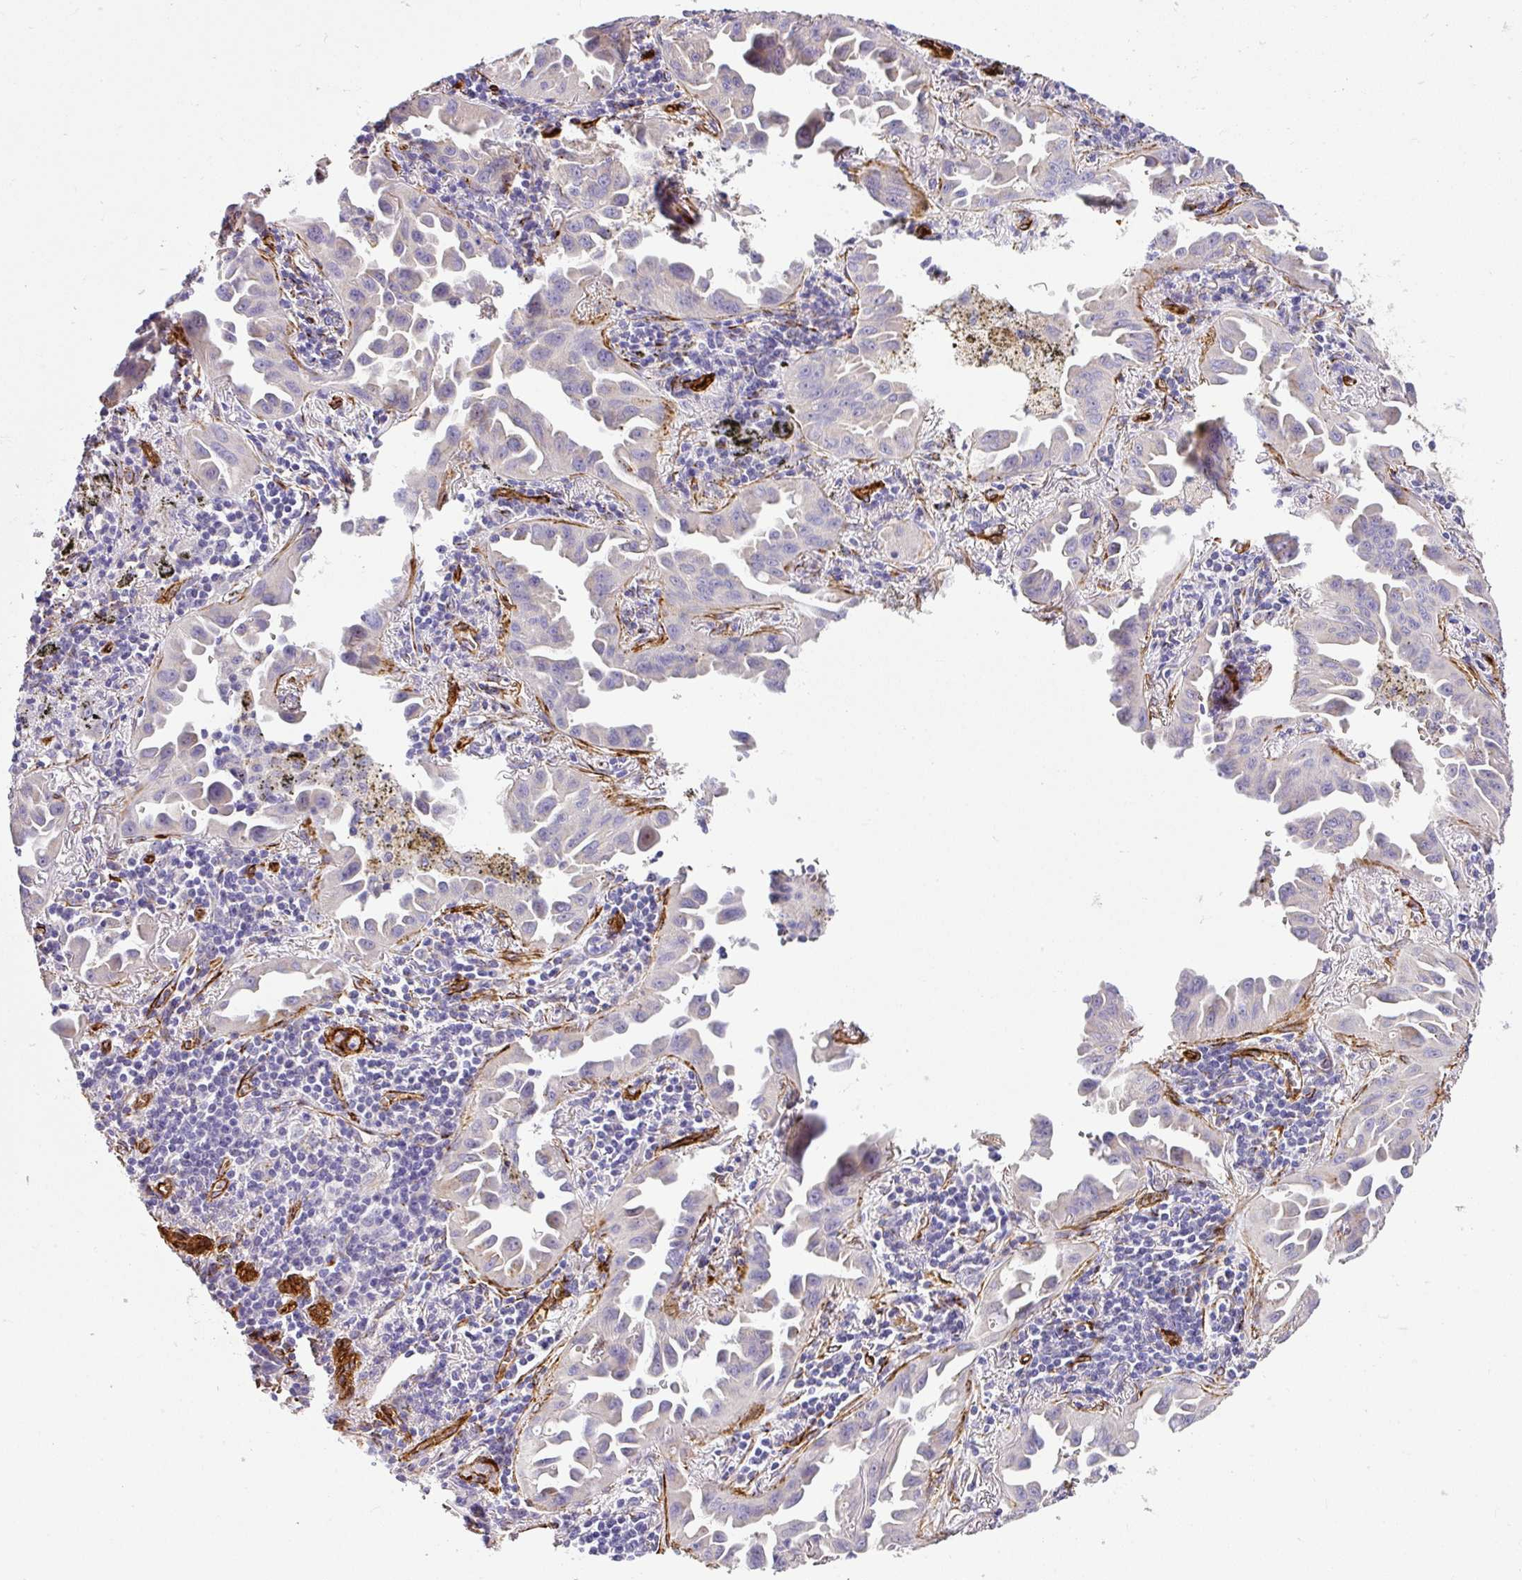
{"staining": {"intensity": "negative", "quantity": "none", "location": "none"}, "tissue": "lung cancer", "cell_type": "Tumor cells", "image_type": "cancer", "snomed": [{"axis": "morphology", "description": "Adenocarcinoma, NOS"}, {"axis": "topography", "description": "Lung"}], "caption": "This is an immunohistochemistry (IHC) photomicrograph of human lung cancer. There is no positivity in tumor cells.", "gene": "SLC25A17", "patient": {"sex": "male", "age": 68}}